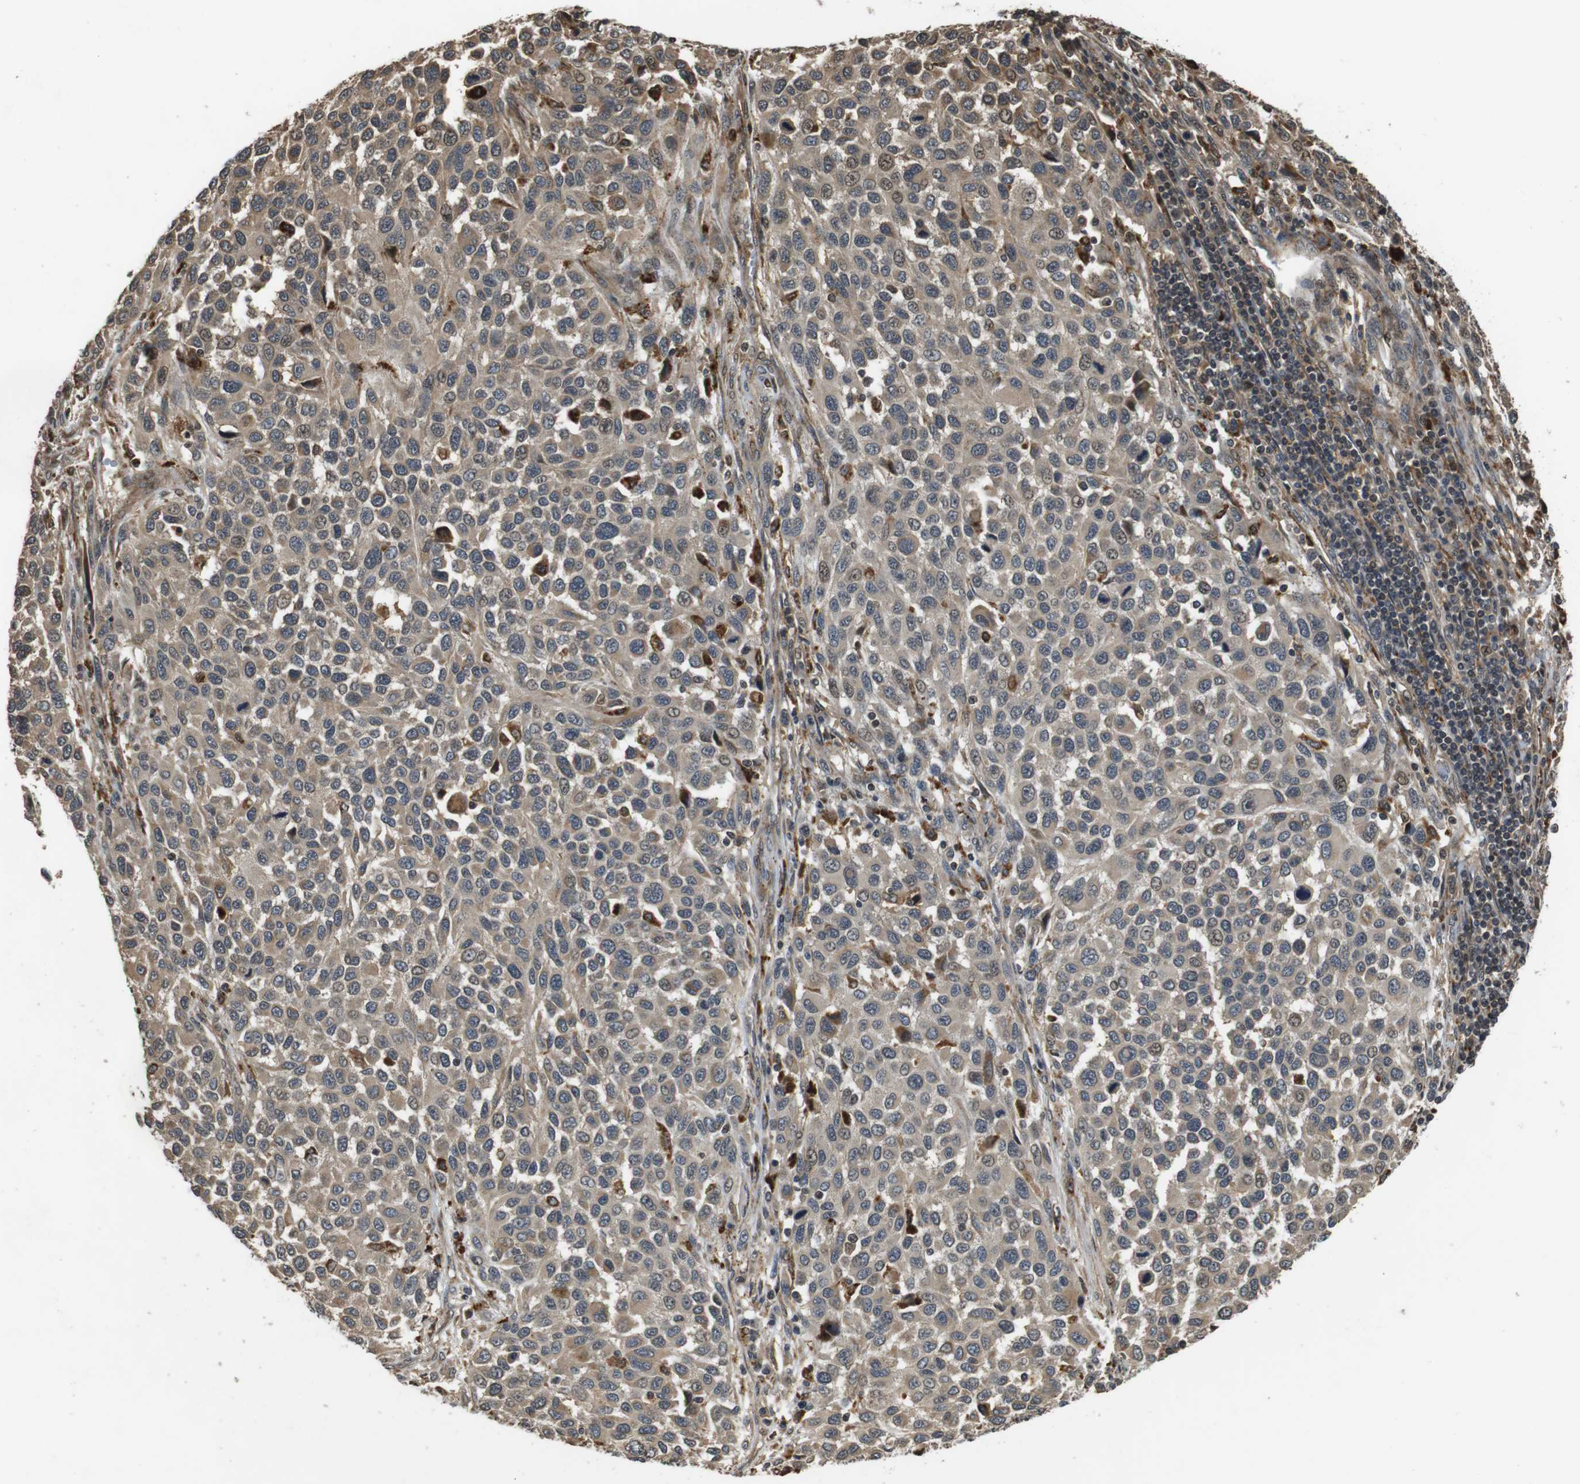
{"staining": {"intensity": "moderate", "quantity": ">75%", "location": "cytoplasmic/membranous,nuclear"}, "tissue": "melanoma", "cell_type": "Tumor cells", "image_type": "cancer", "snomed": [{"axis": "morphology", "description": "Malignant melanoma, Metastatic site"}, {"axis": "topography", "description": "Lymph node"}], "caption": "Brown immunohistochemical staining in human melanoma demonstrates moderate cytoplasmic/membranous and nuclear positivity in approximately >75% of tumor cells.", "gene": "FZD10", "patient": {"sex": "male", "age": 61}}